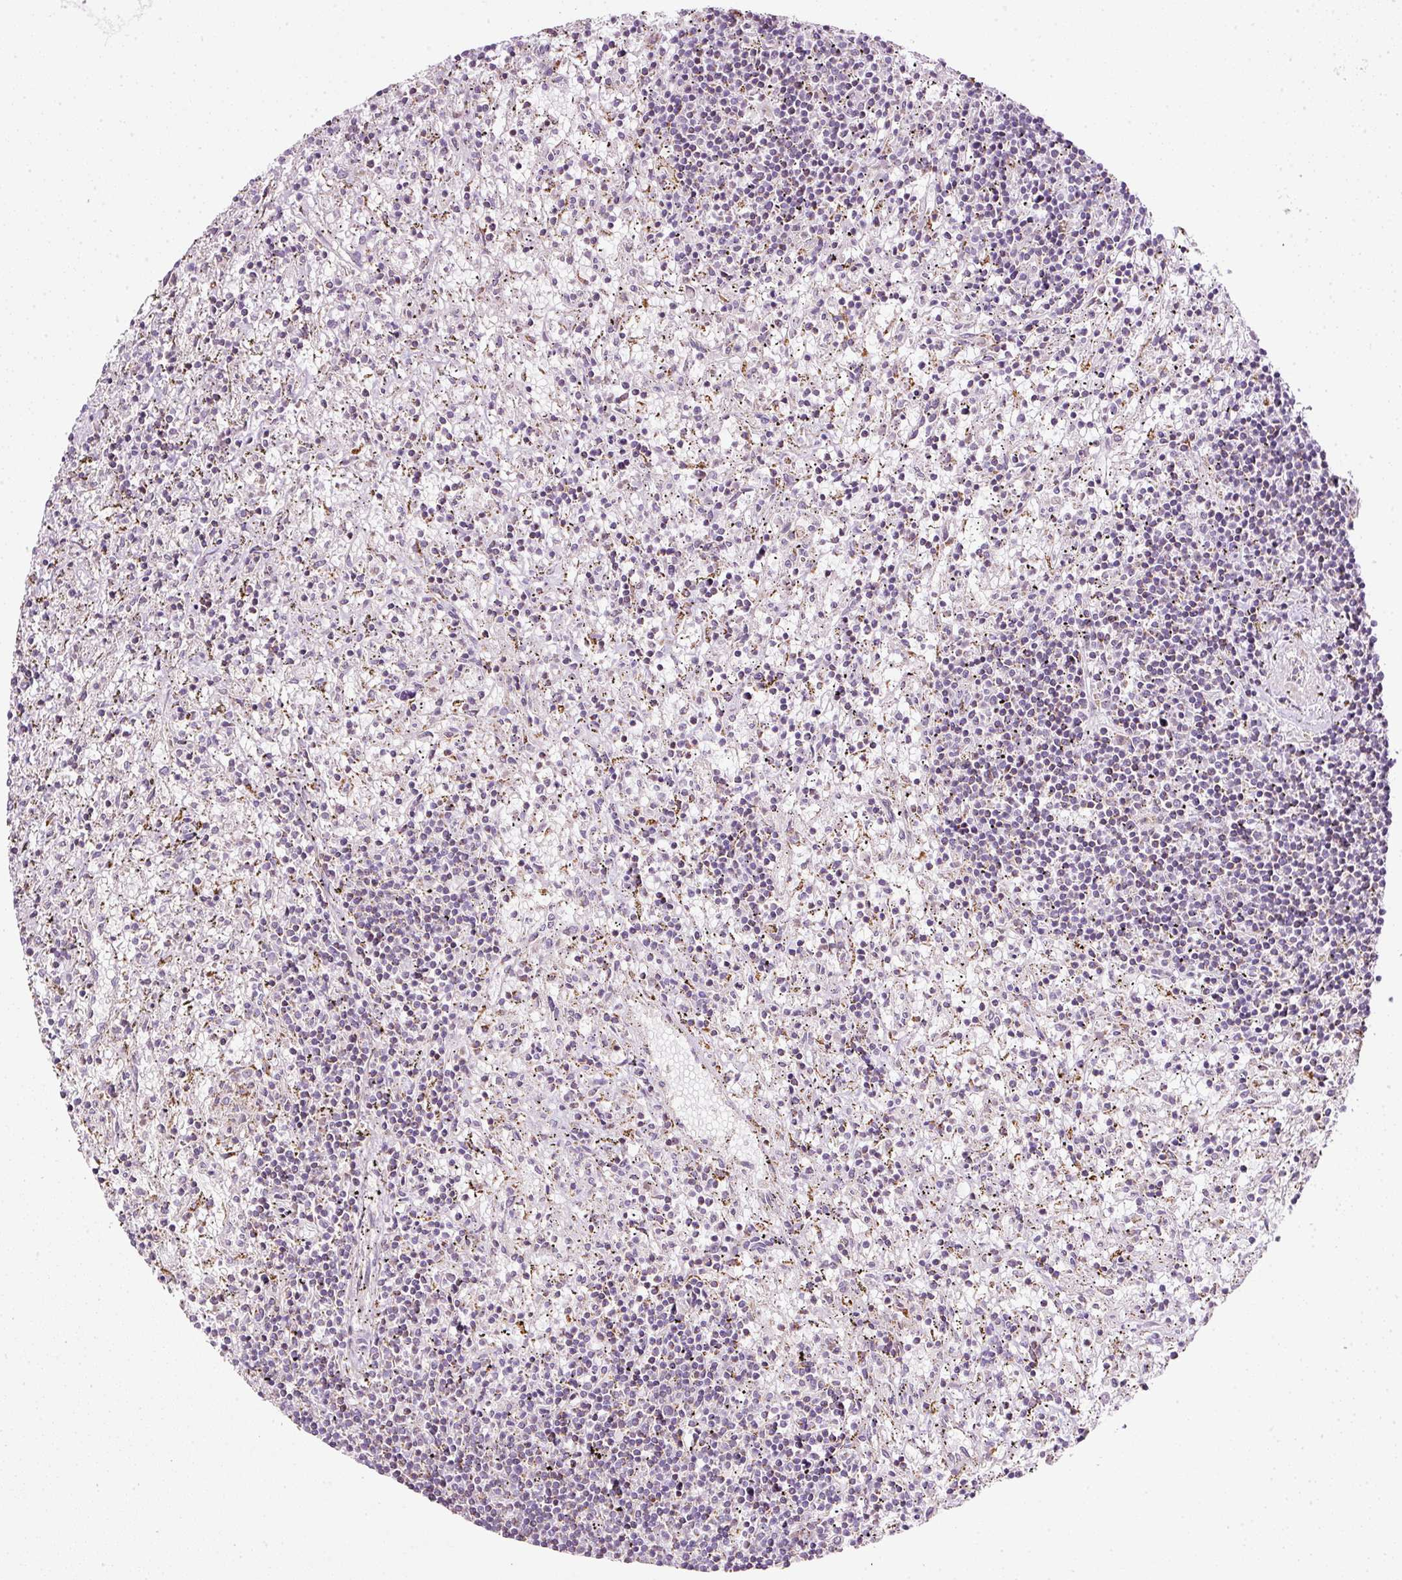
{"staining": {"intensity": "moderate", "quantity": "<25%", "location": "cytoplasmic/membranous"}, "tissue": "lymphoma", "cell_type": "Tumor cells", "image_type": "cancer", "snomed": [{"axis": "morphology", "description": "Malignant lymphoma, non-Hodgkin's type, Low grade"}, {"axis": "topography", "description": "Spleen"}], "caption": "A high-resolution micrograph shows immunohistochemistry staining of low-grade malignant lymphoma, non-Hodgkin's type, which displays moderate cytoplasmic/membranous positivity in approximately <25% of tumor cells.", "gene": "SDHA", "patient": {"sex": "male", "age": 76}}